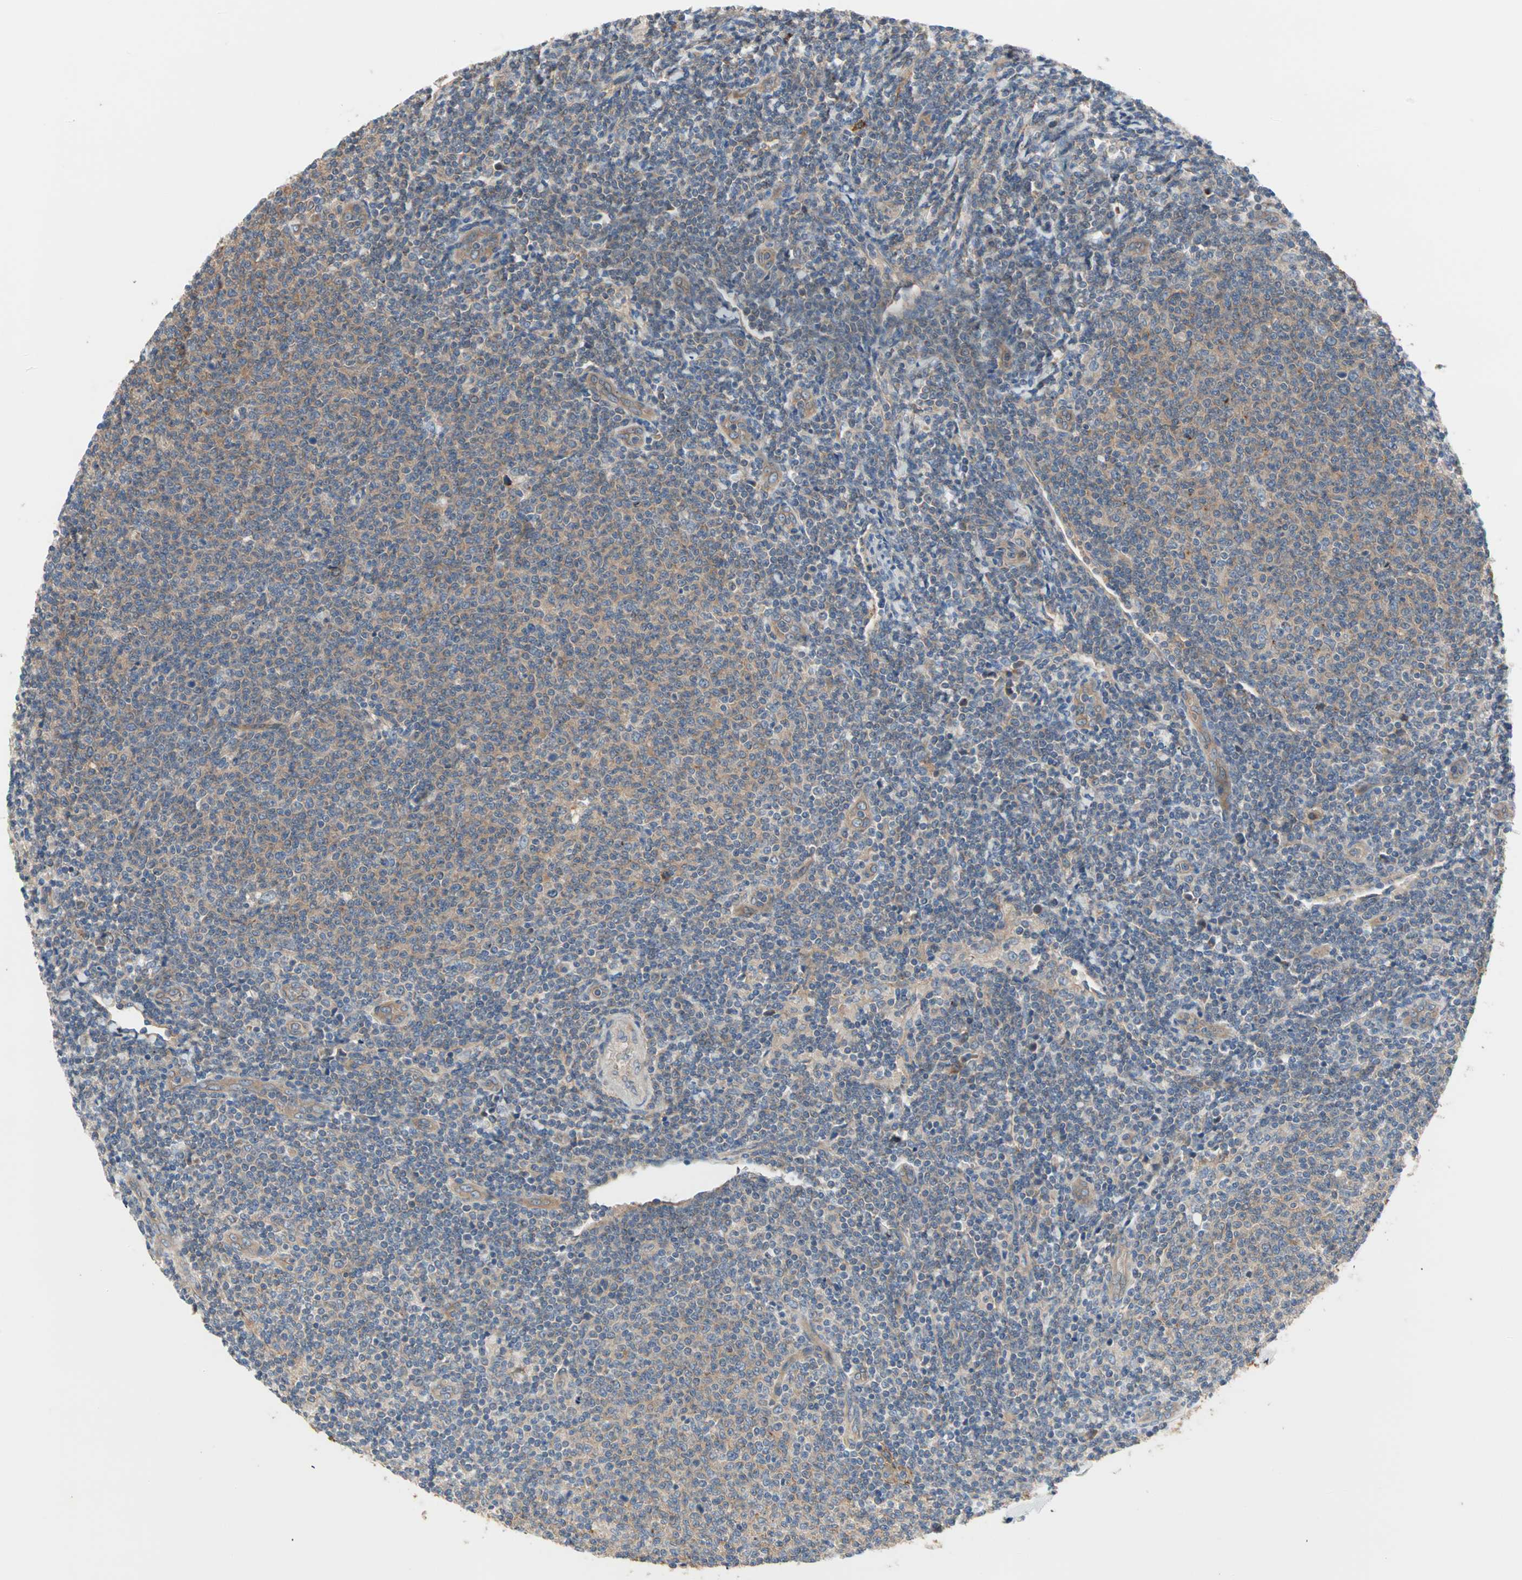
{"staining": {"intensity": "weak", "quantity": "25%-75%", "location": "cytoplasmic/membranous"}, "tissue": "lymphoma", "cell_type": "Tumor cells", "image_type": "cancer", "snomed": [{"axis": "morphology", "description": "Malignant lymphoma, non-Hodgkin's type, Low grade"}, {"axis": "topography", "description": "Lymph node"}], "caption": "Immunohistochemistry (IHC) staining of low-grade malignant lymphoma, non-Hodgkin's type, which reveals low levels of weak cytoplasmic/membranous positivity in about 25%-75% of tumor cells indicating weak cytoplasmic/membranous protein positivity. The staining was performed using DAB (brown) for protein detection and nuclei were counterstained in hematoxylin (blue).", "gene": "PDE8A", "patient": {"sex": "male", "age": 66}}